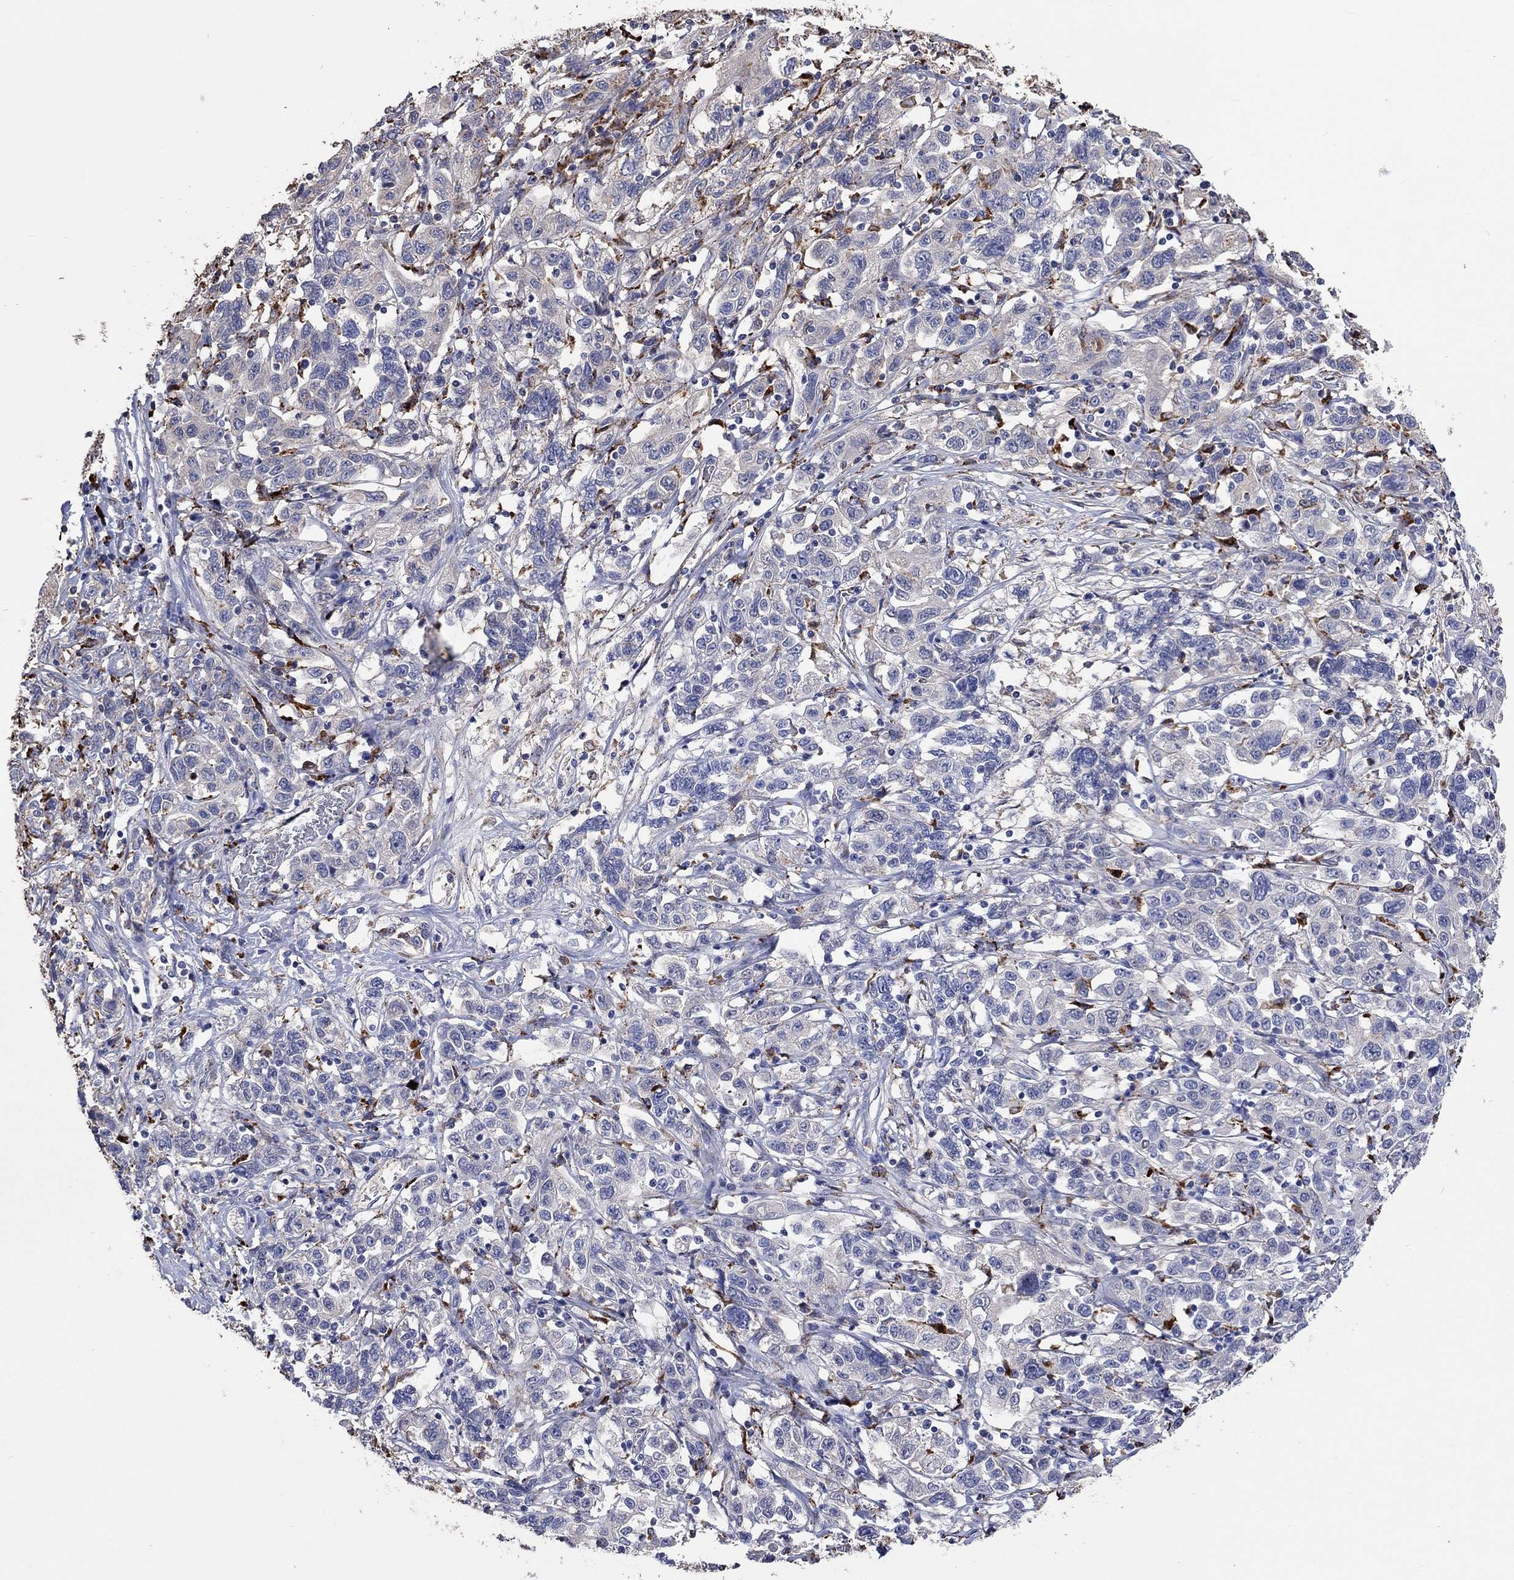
{"staining": {"intensity": "negative", "quantity": "none", "location": "none"}, "tissue": "liver cancer", "cell_type": "Tumor cells", "image_type": "cancer", "snomed": [{"axis": "morphology", "description": "Adenocarcinoma, NOS"}, {"axis": "morphology", "description": "Cholangiocarcinoma"}, {"axis": "topography", "description": "Liver"}], "caption": "Micrograph shows no protein expression in tumor cells of liver cancer tissue.", "gene": "CTSB", "patient": {"sex": "male", "age": 64}}